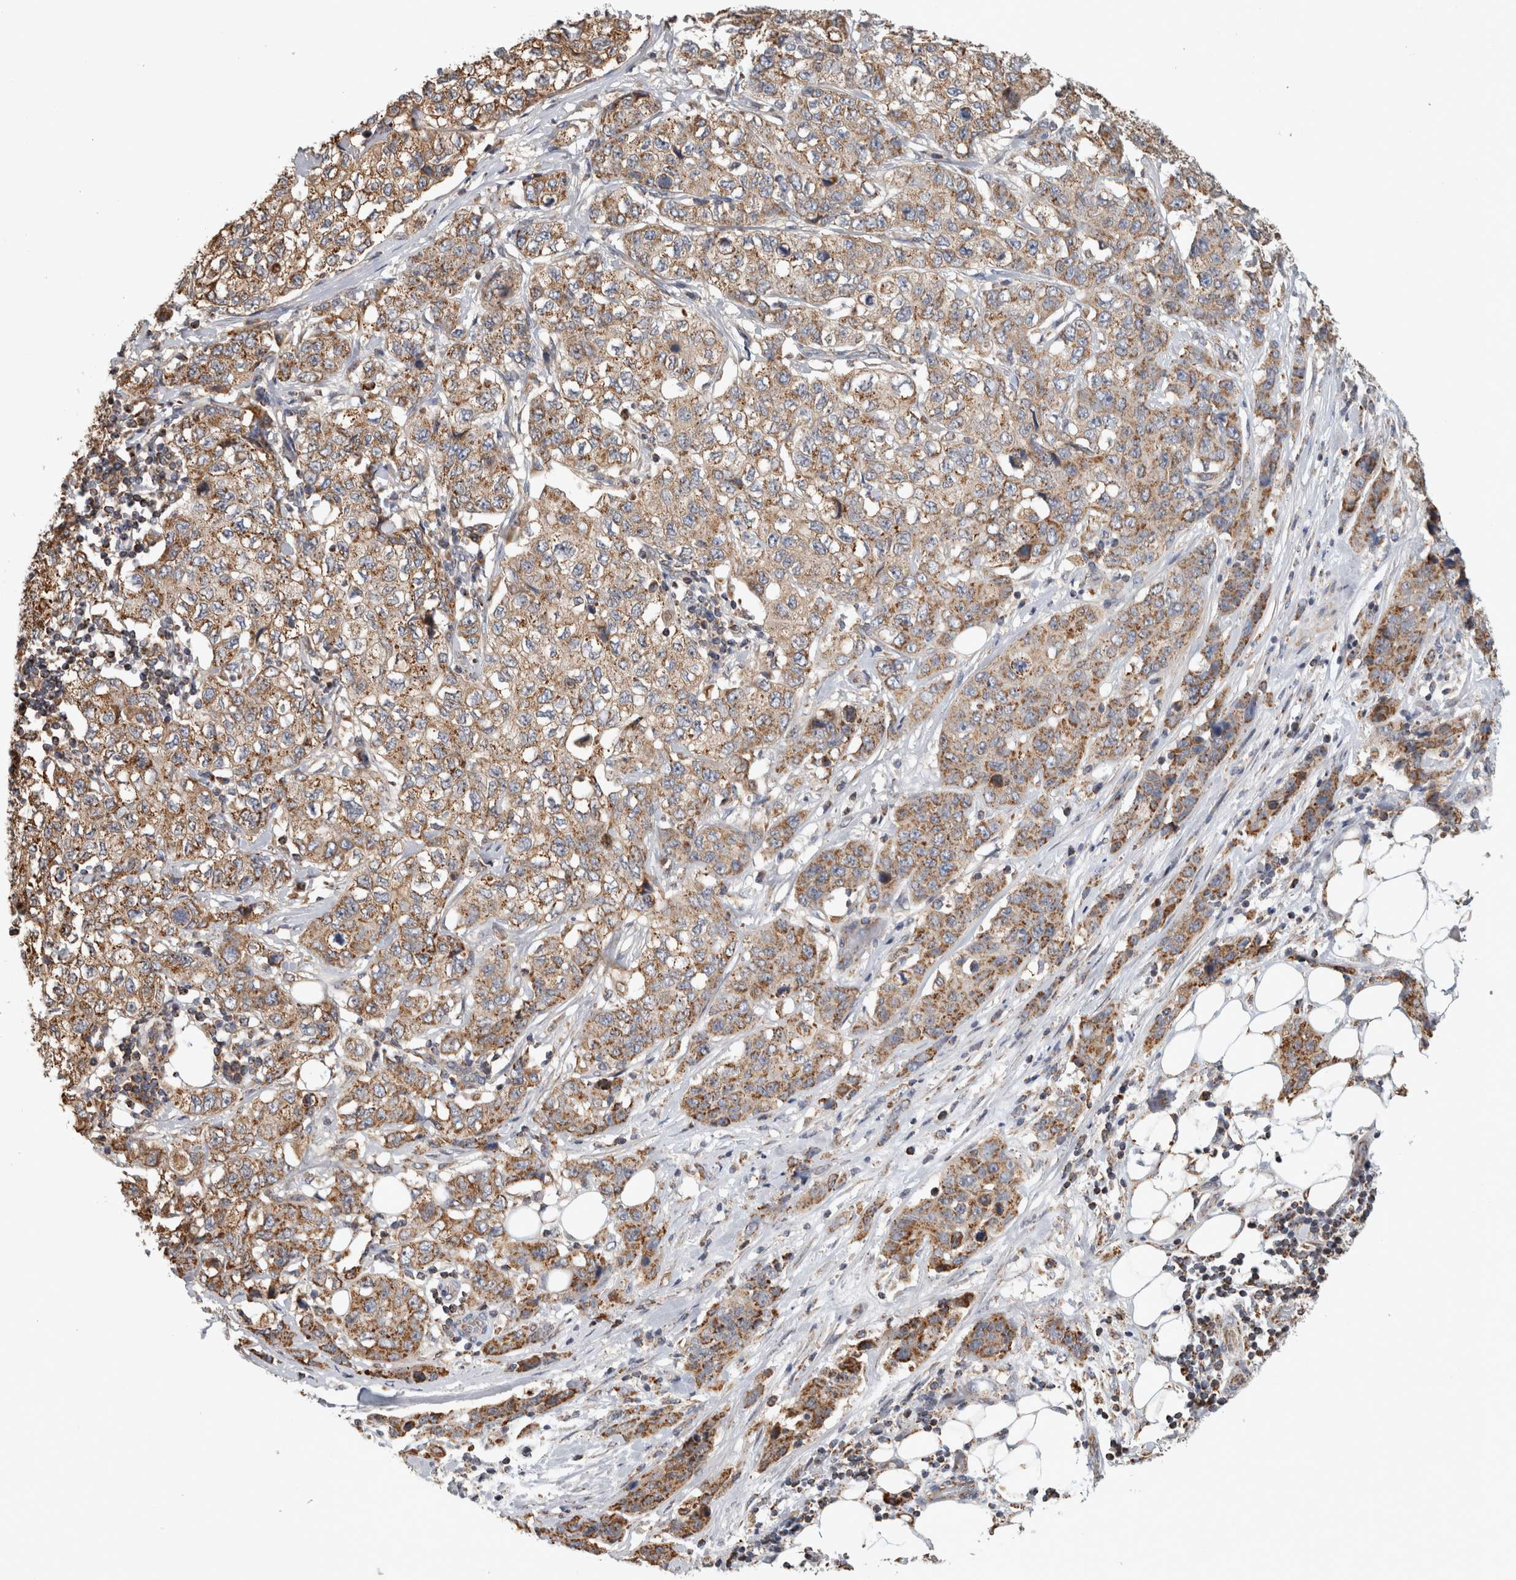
{"staining": {"intensity": "moderate", "quantity": ">75%", "location": "cytoplasmic/membranous"}, "tissue": "stomach cancer", "cell_type": "Tumor cells", "image_type": "cancer", "snomed": [{"axis": "morphology", "description": "Adenocarcinoma, NOS"}, {"axis": "topography", "description": "Stomach"}], "caption": "Stomach cancer was stained to show a protein in brown. There is medium levels of moderate cytoplasmic/membranous expression in approximately >75% of tumor cells.", "gene": "ST8SIA1", "patient": {"sex": "male", "age": 48}}